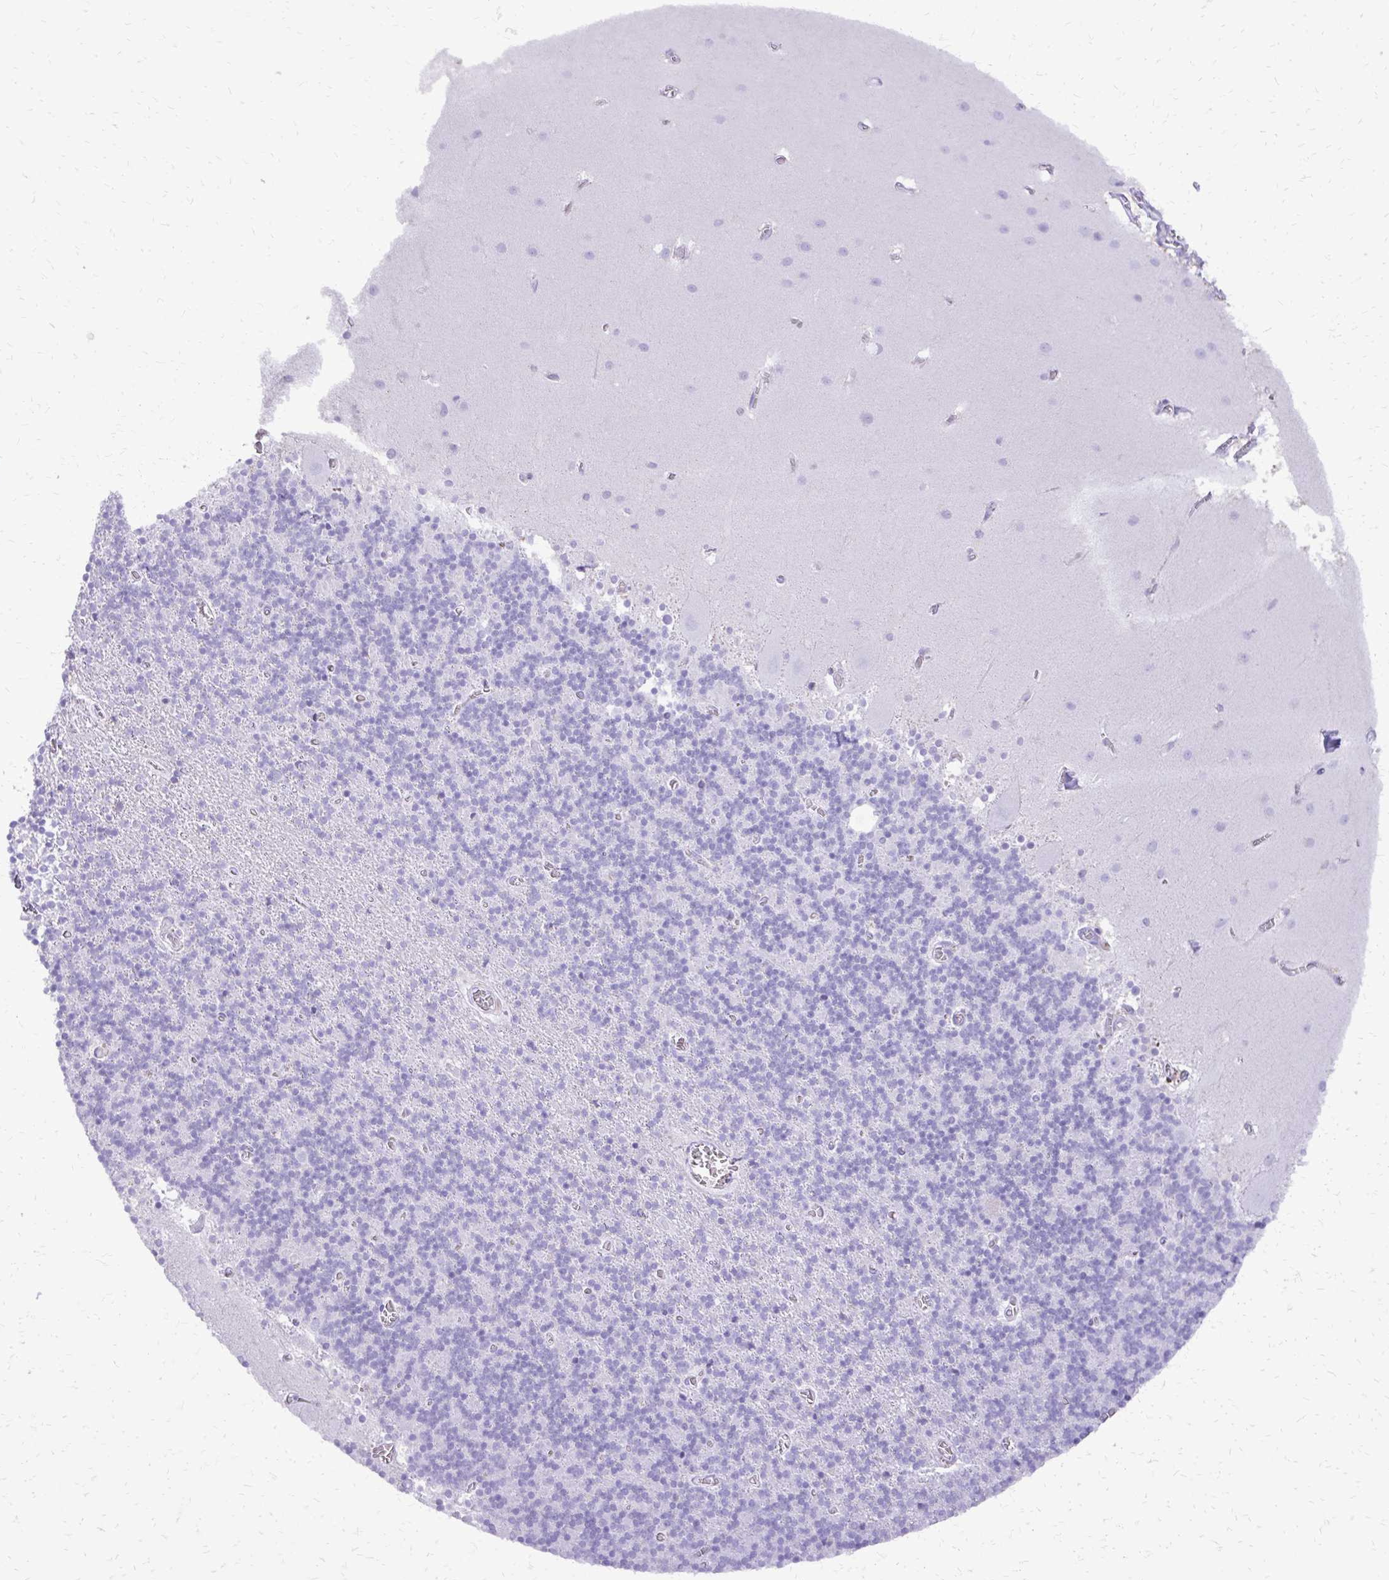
{"staining": {"intensity": "negative", "quantity": "none", "location": "none"}, "tissue": "cerebellum", "cell_type": "Cells in granular layer", "image_type": "normal", "snomed": [{"axis": "morphology", "description": "Normal tissue, NOS"}, {"axis": "topography", "description": "Cerebellum"}], "caption": "DAB (3,3'-diaminobenzidine) immunohistochemical staining of benign human cerebellum demonstrates no significant expression in cells in granular layer. The staining is performed using DAB brown chromogen with nuclei counter-stained in using hematoxylin.", "gene": "CAT", "patient": {"sex": "male", "age": 70}}